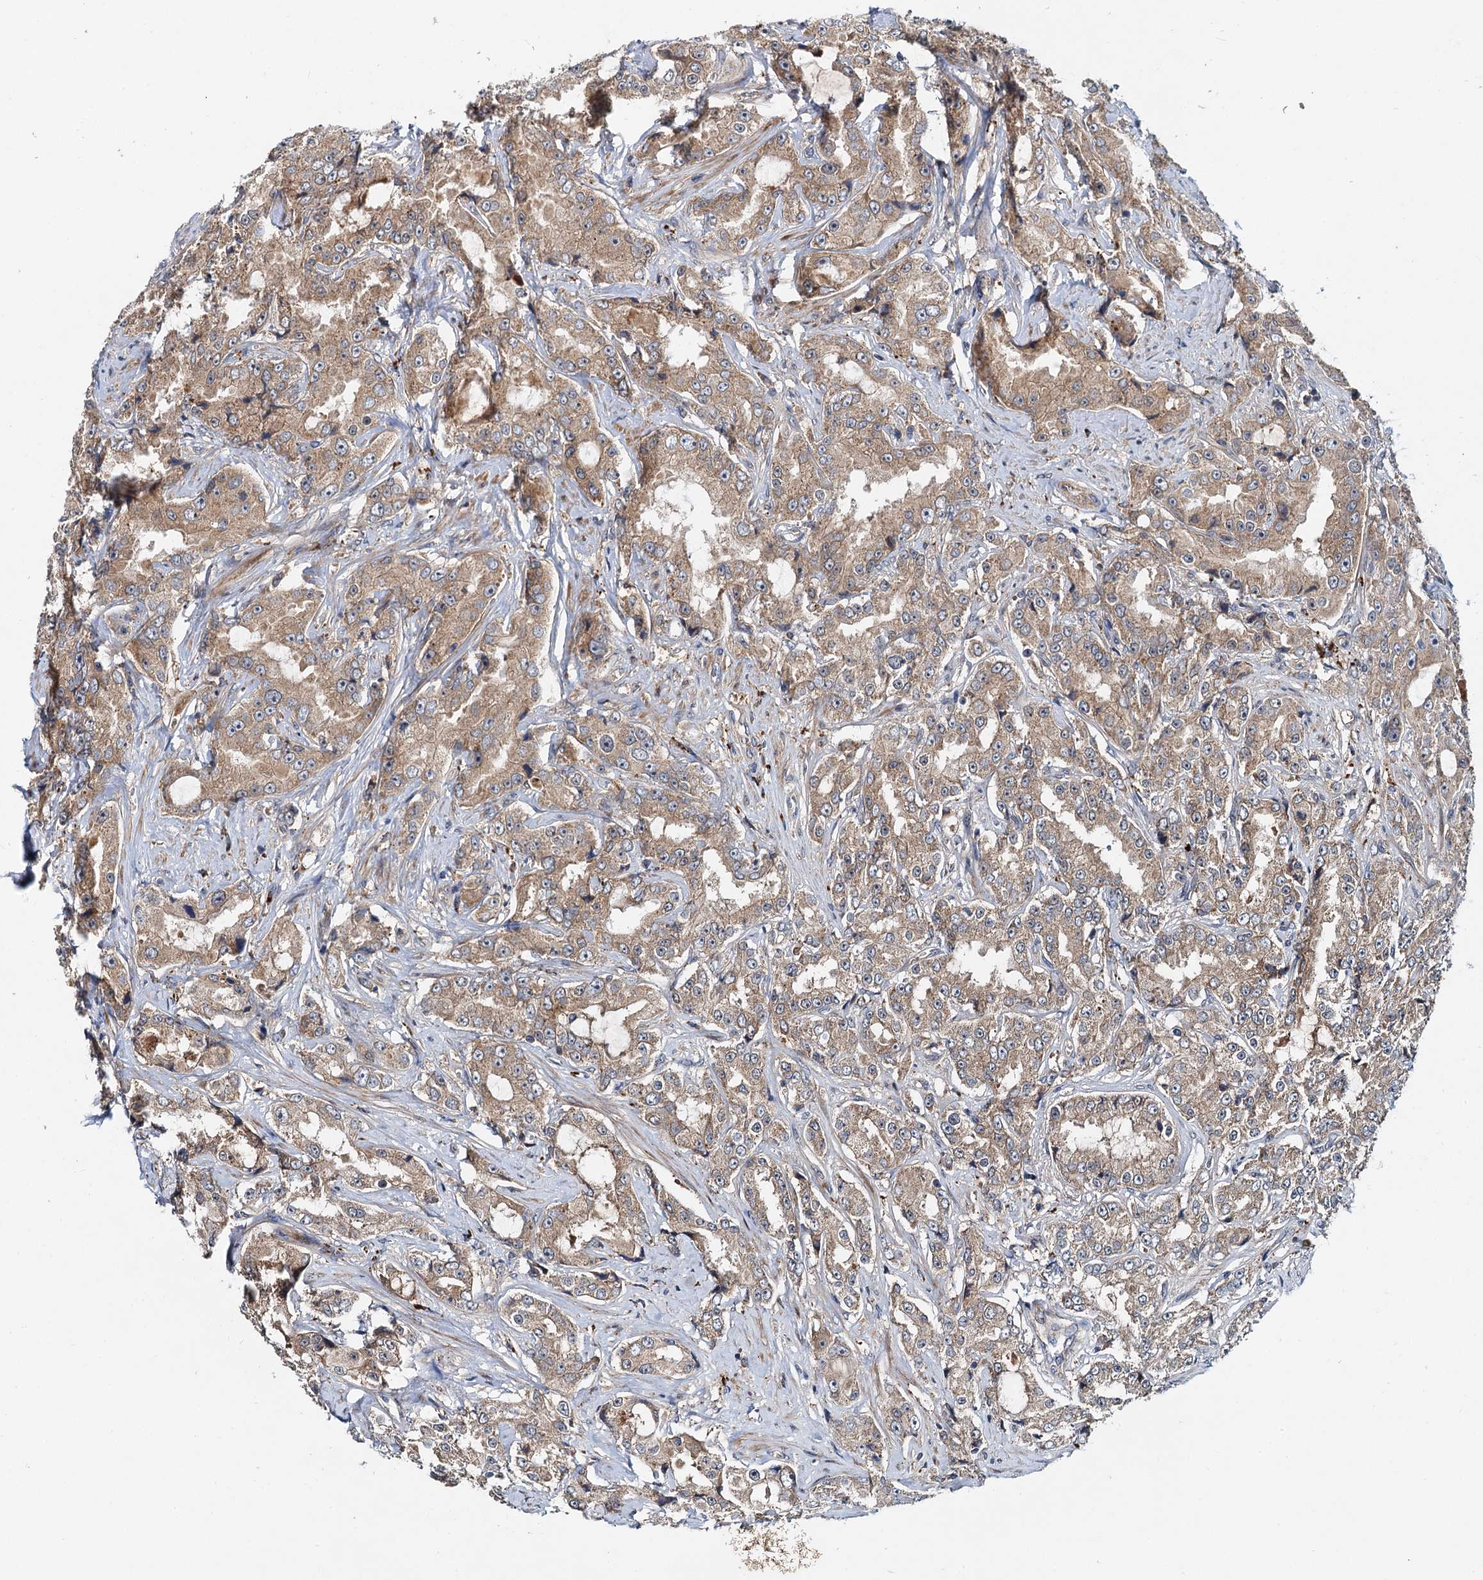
{"staining": {"intensity": "weak", "quantity": ">75%", "location": "cytoplasmic/membranous"}, "tissue": "prostate cancer", "cell_type": "Tumor cells", "image_type": "cancer", "snomed": [{"axis": "morphology", "description": "Adenocarcinoma, High grade"}, {"axis": "topography", "description": "Prostate"}], "caption": "The image displays immunohistochemical staining of prostate adenocarcinoma (high-grade). There is weak cytoplasmic/membranous positivity is identified in about >75% of tumor cells. Nuclei are stained in blue.", "gene": "EFL1", "patient": {"sex": "male", "age": 73}}